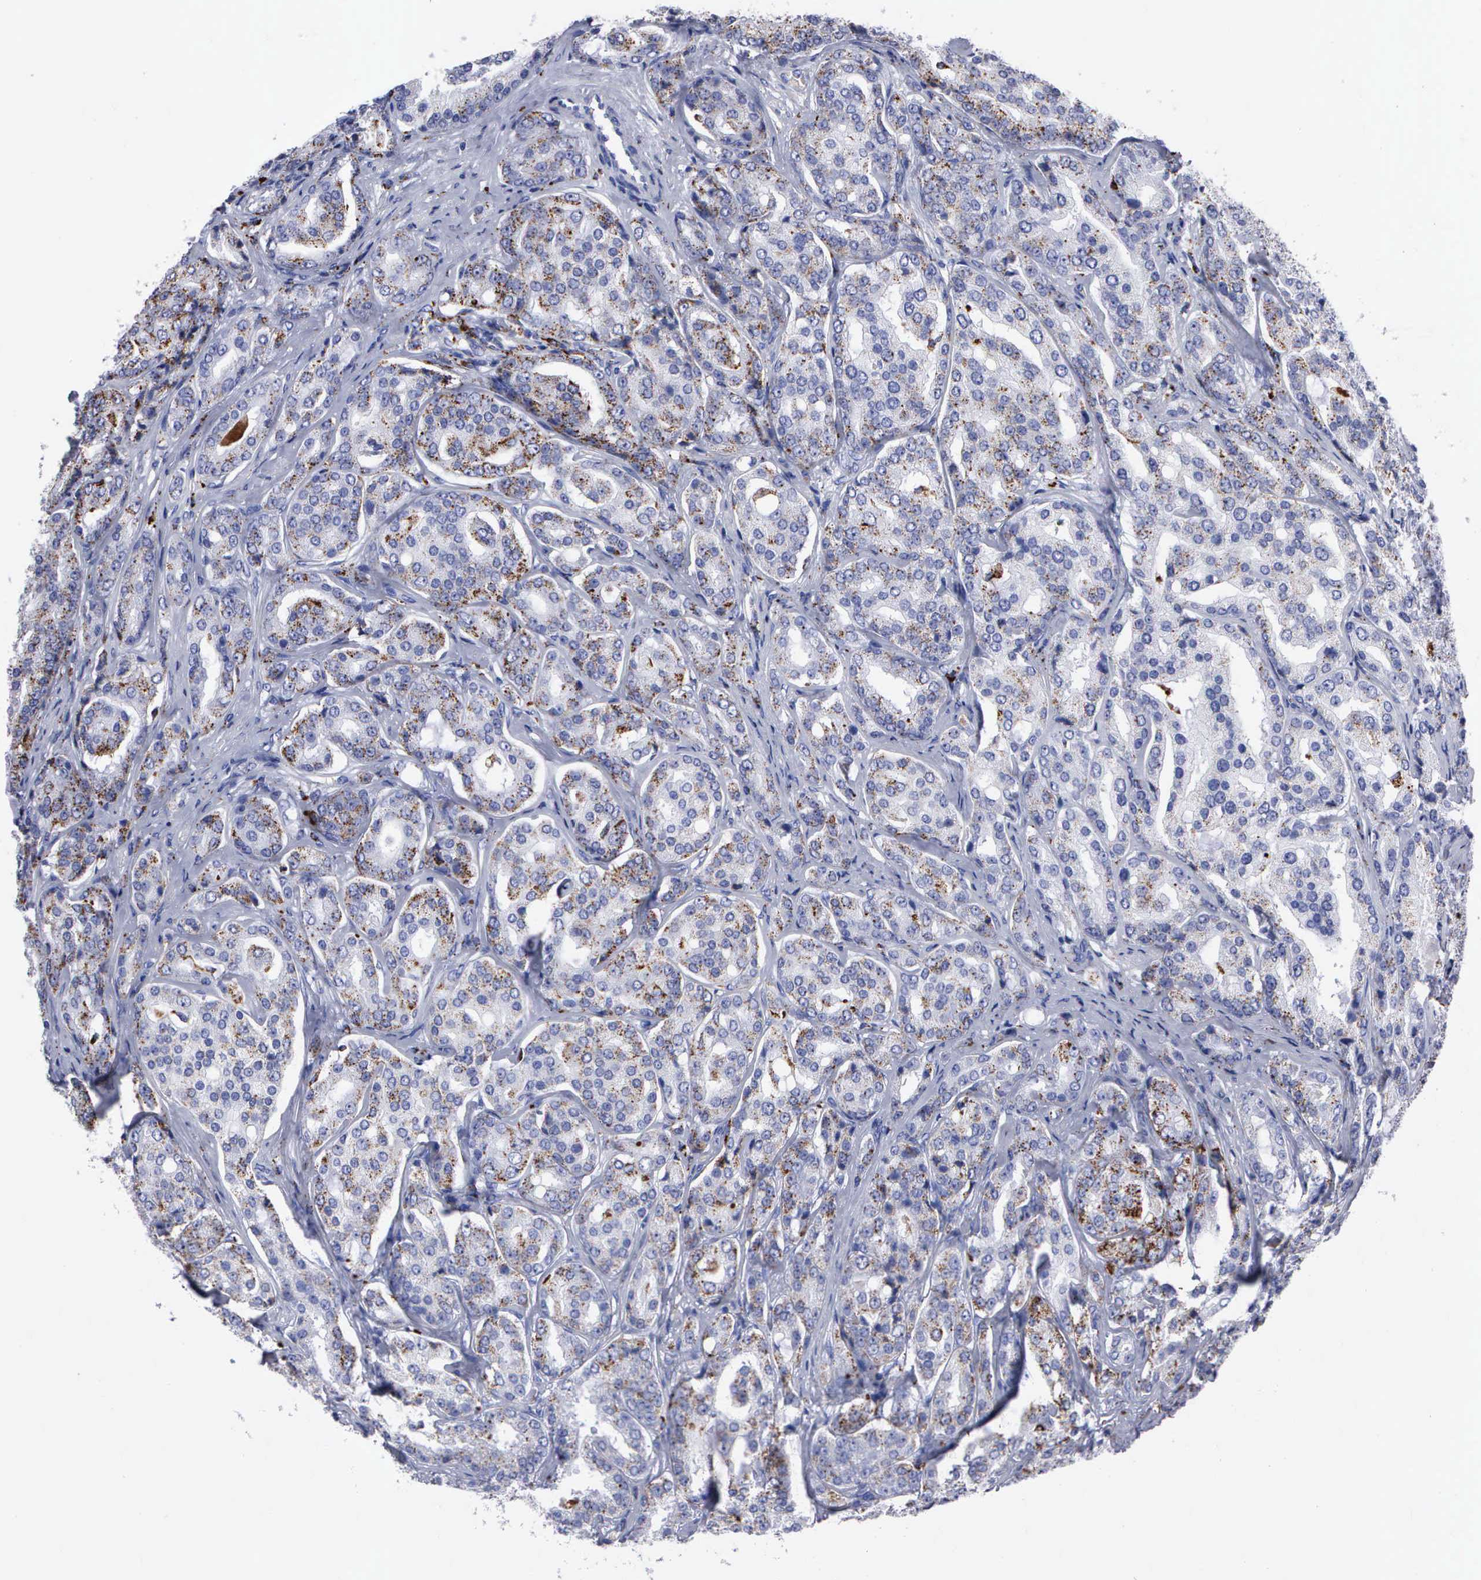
{"staining": {"intensity": "weak", "quantity": "25%-75%", "location": "cytoplasmic/membranous"}, "tissue": "prostate cancer", "cell_type": "Tumor cells", "image_type": "cancer", "snomed": [{"axis": "morphology", "description": "Adenocarcinoma, High grade"}, {"axis": "topography", "description": "Prostate"}], "caption": "IHC image of neoplastic tissue: human prostate high-grade adenocarcinoma stained using IHC reveals low levels of weak protein expression localized specifically in the cytoplasmic/membranous of tumor cells, appearing as a cytoplasmic/membranous brown color.", "gene": "CTSH", "patient": {"sex": "male", "age": 64}}